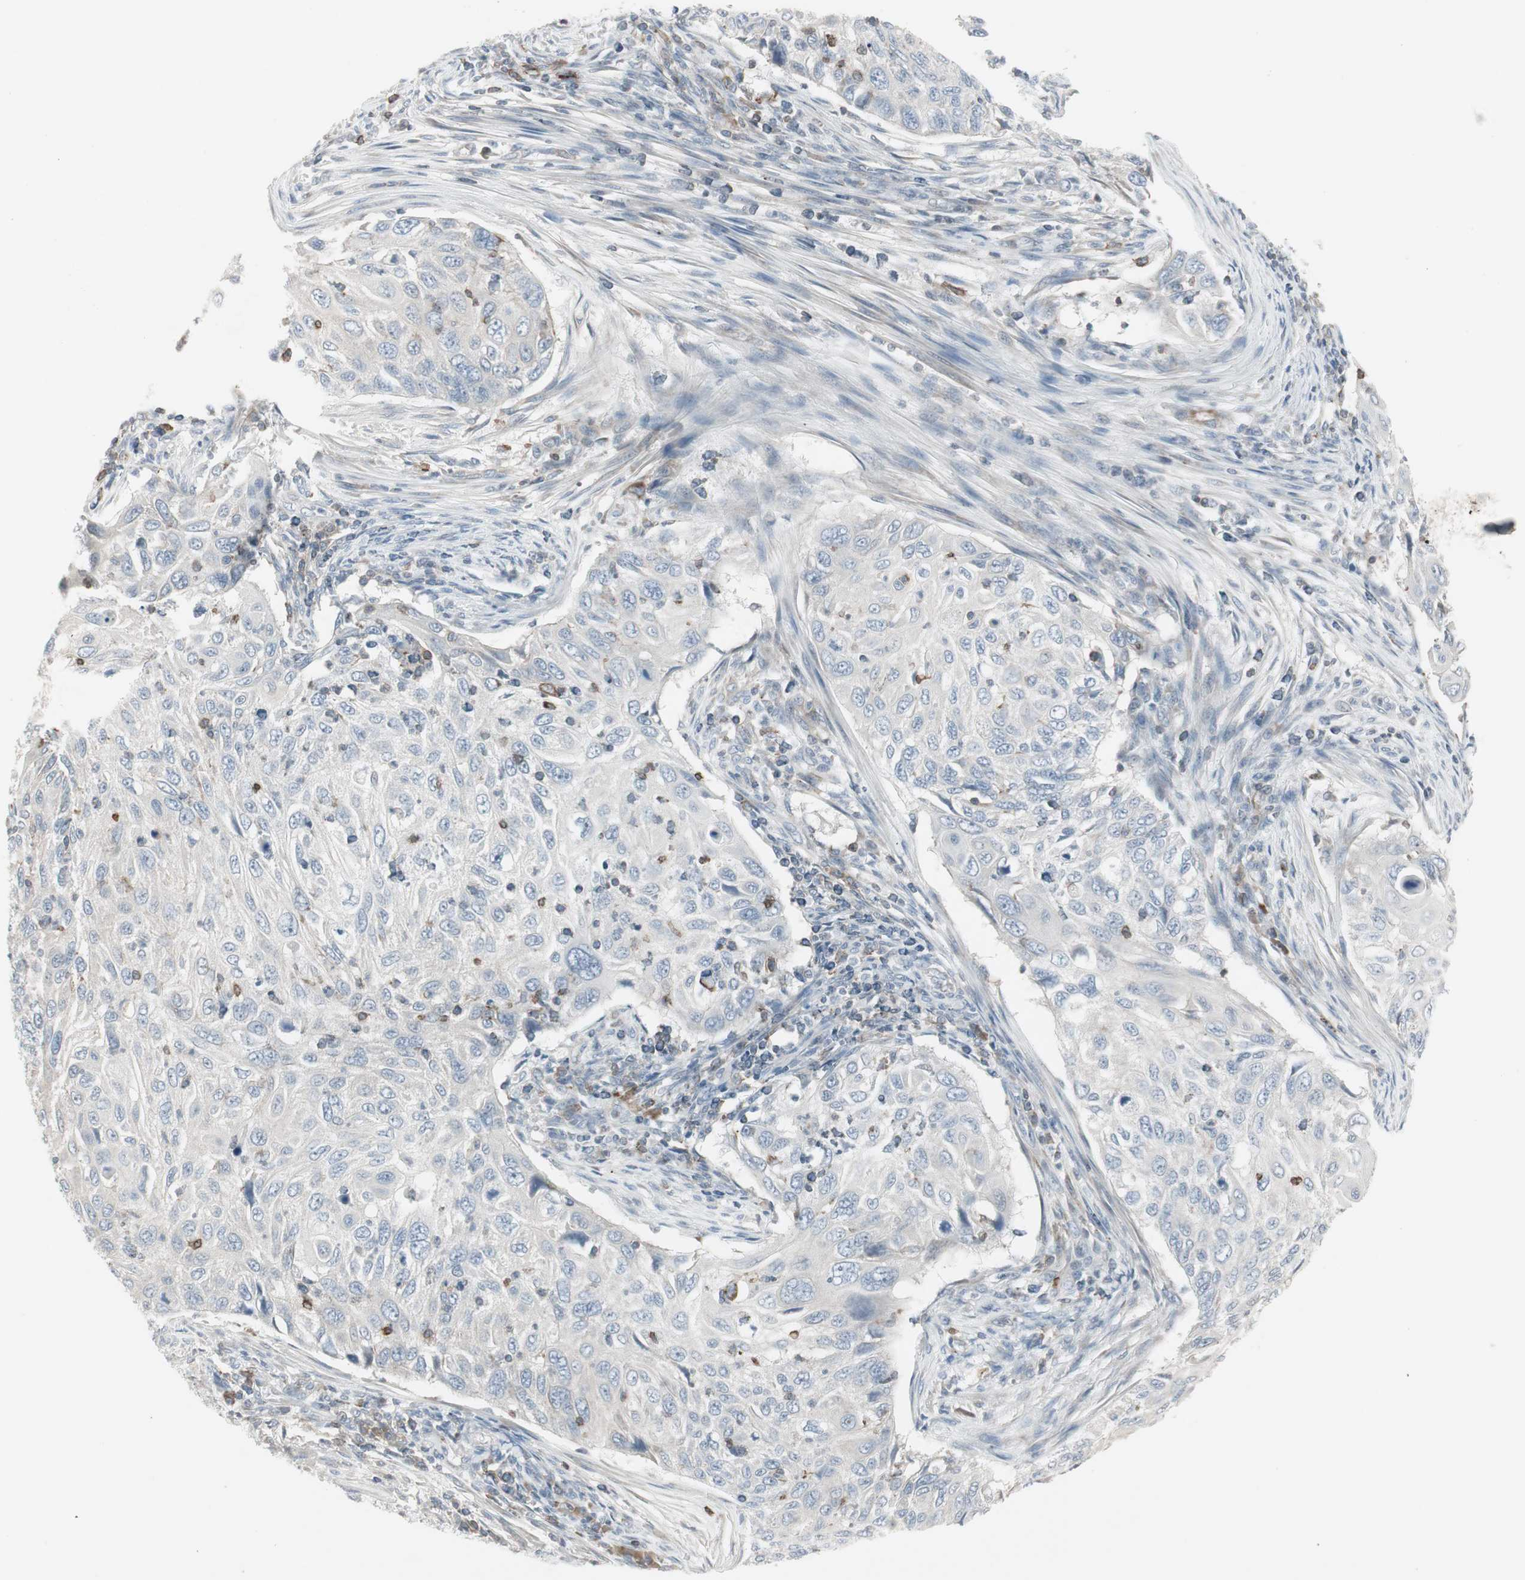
{"staining": {"intensity": "negative", "quantity": "none", "location": "none"}, "tissue": "cervical cancer", "cell_type": "Tumor cells", "image_type": "cancer", "snomed": [{"axis": "morphology", "description": "Squamous cell carcinoma, NOS"}, {"axis": "topography", "description": "Cervix"}], "caption": "Immunohistochemical staining of human cervical cancer demonstrates no significant staining in tumor cells.", "gene": "MAP4K4", "patient": {"sex": "female", "age": 70}}